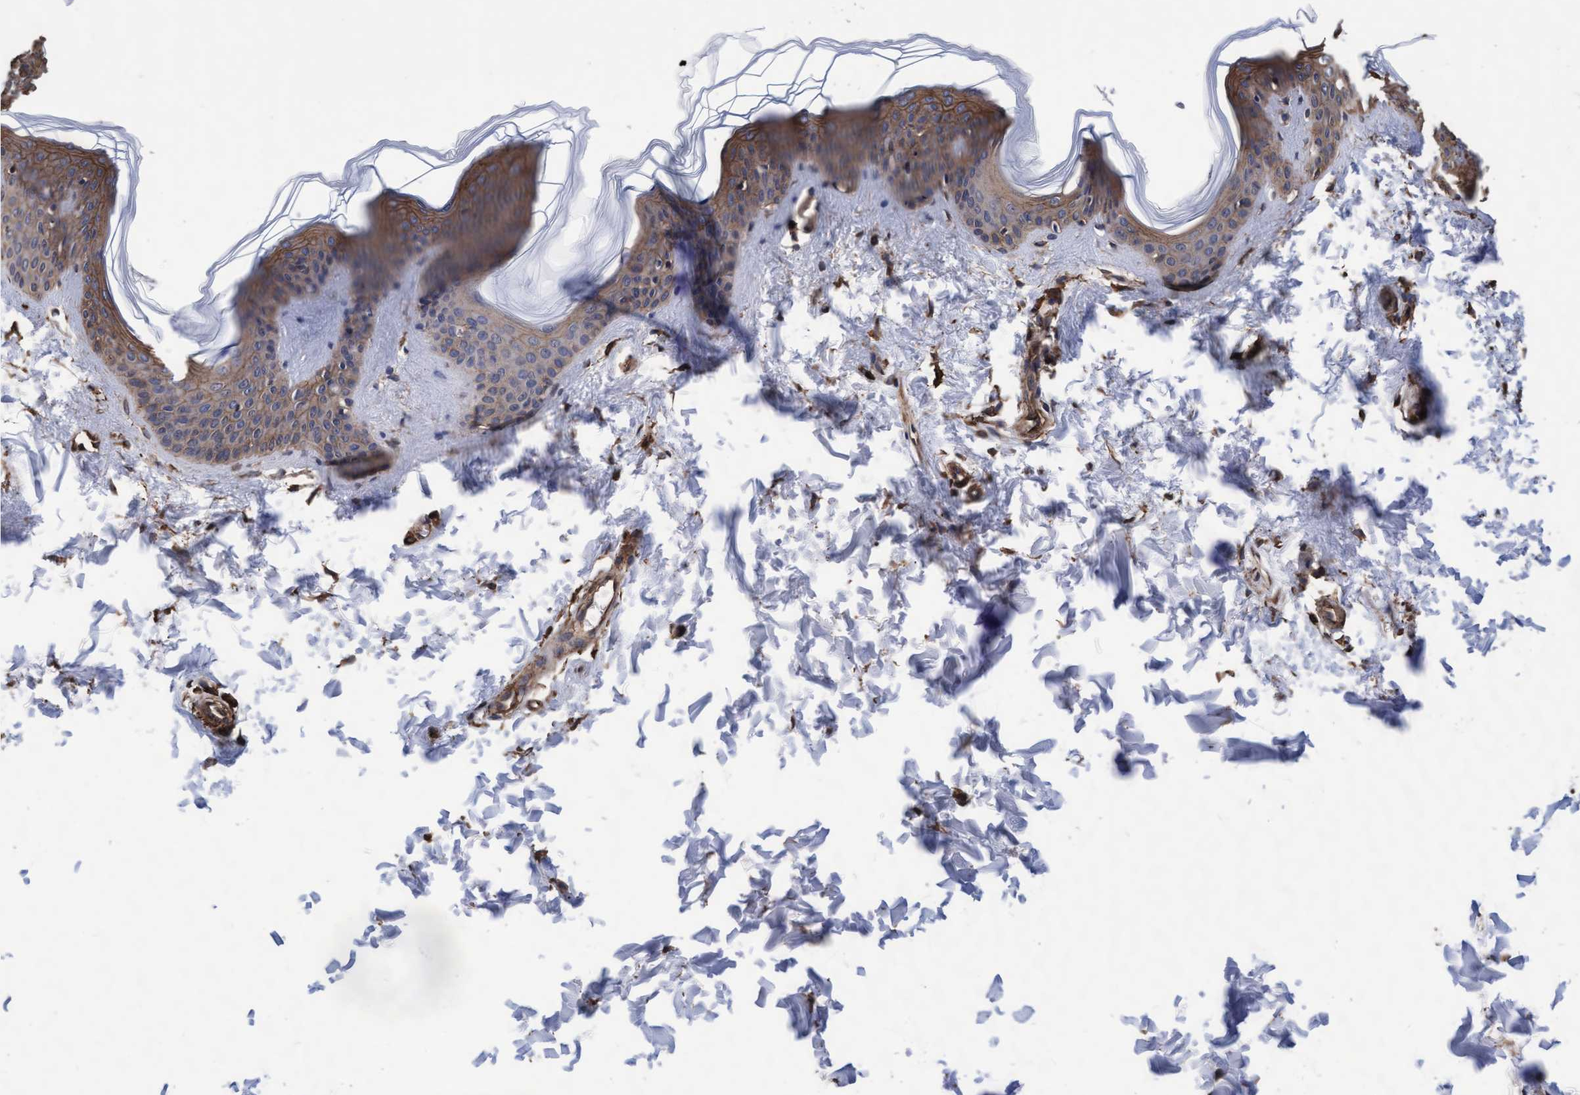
{"staining": {"intensity": "moderate", "quantity": ">75%", "location": "cytoplasmic/membranous"}, "tissue": "skin", "cell_type": "Fibroblasts", "image_type": "normal", "snomed": [{"axis": "morphology", "description": "Normal tissue, NOS"}, {"axis": "topography", "description": "Skin"}], "caption": "A high-resolution histopathology image shows immunohistochemistry staining of unremarkable skin, which demonstrates moderate cytoplasmic/membranous positivity in approximately >75% of fibroblasts. Using DAB (brown) and hematoxylin (blue) stains, captured at high magnification using brightfield microscopy.", "gene": "GRHPR", "patient": {"sex": "female", "age": 17}}